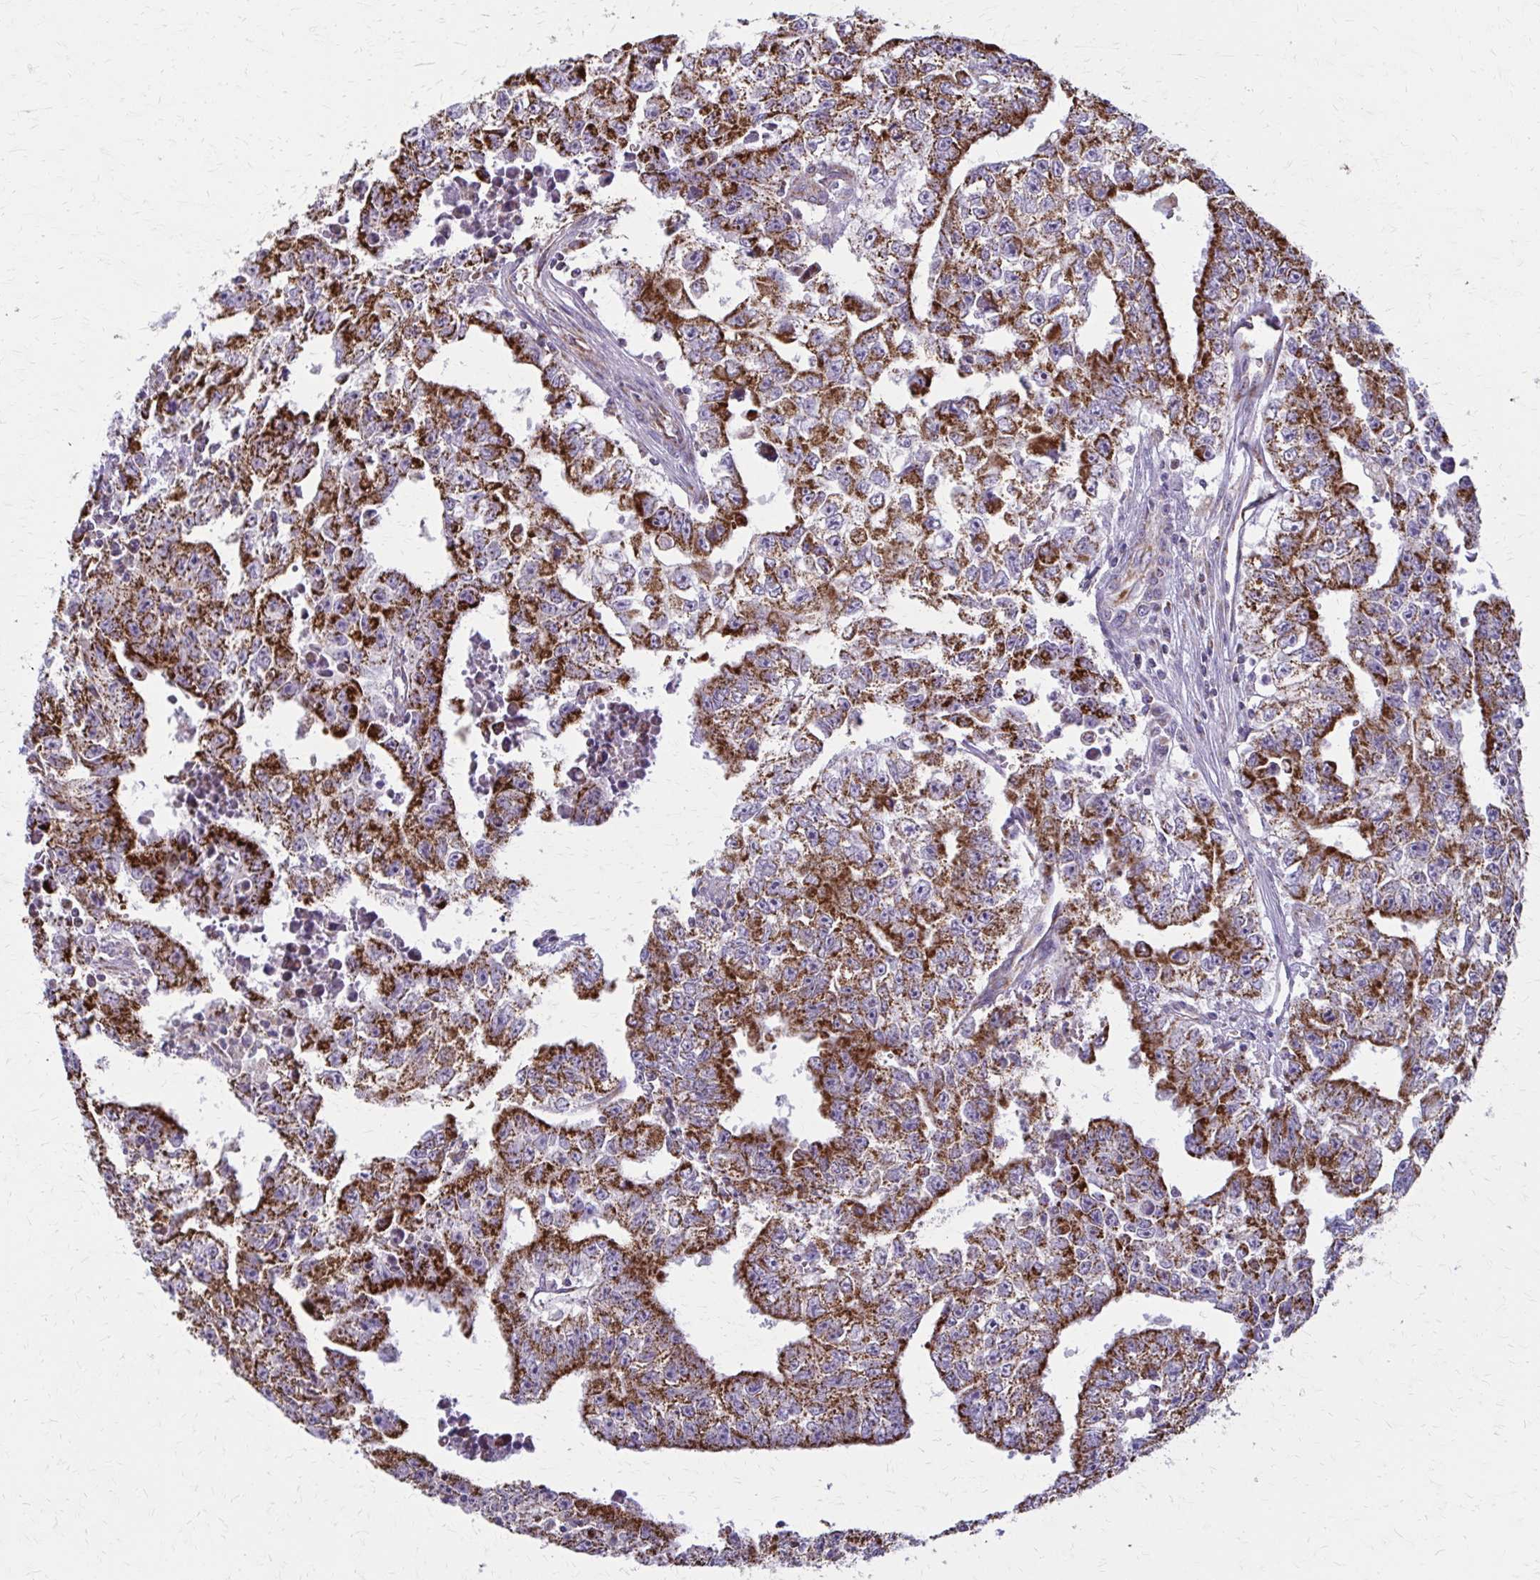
{"staining": {"intensity": "strong", "quantity": ">75%", "location": "cytoplasmic/membranous"}, "tissue": "testis cancer", "cell_type": "Tumor cells", "image_type": "cancer", "snomed": [{"axis": "morphology", "description": "Carcinoma, Embryonal, NOS"}, {"axis": "morphology", "description": "Teratoma, malignant, NOS"}, {"axis": "topography", "description": "Testis"}], "caption": "Immunohistochemistry image of embryonal carcinoma (testis) stained for a protein (brown), which exhibits high levels of strong cytoplasmic/membranous expression in about >75% of tumor cells.", "gene": "TVP23A", "patient": {"sex": "male", "age": 24}}